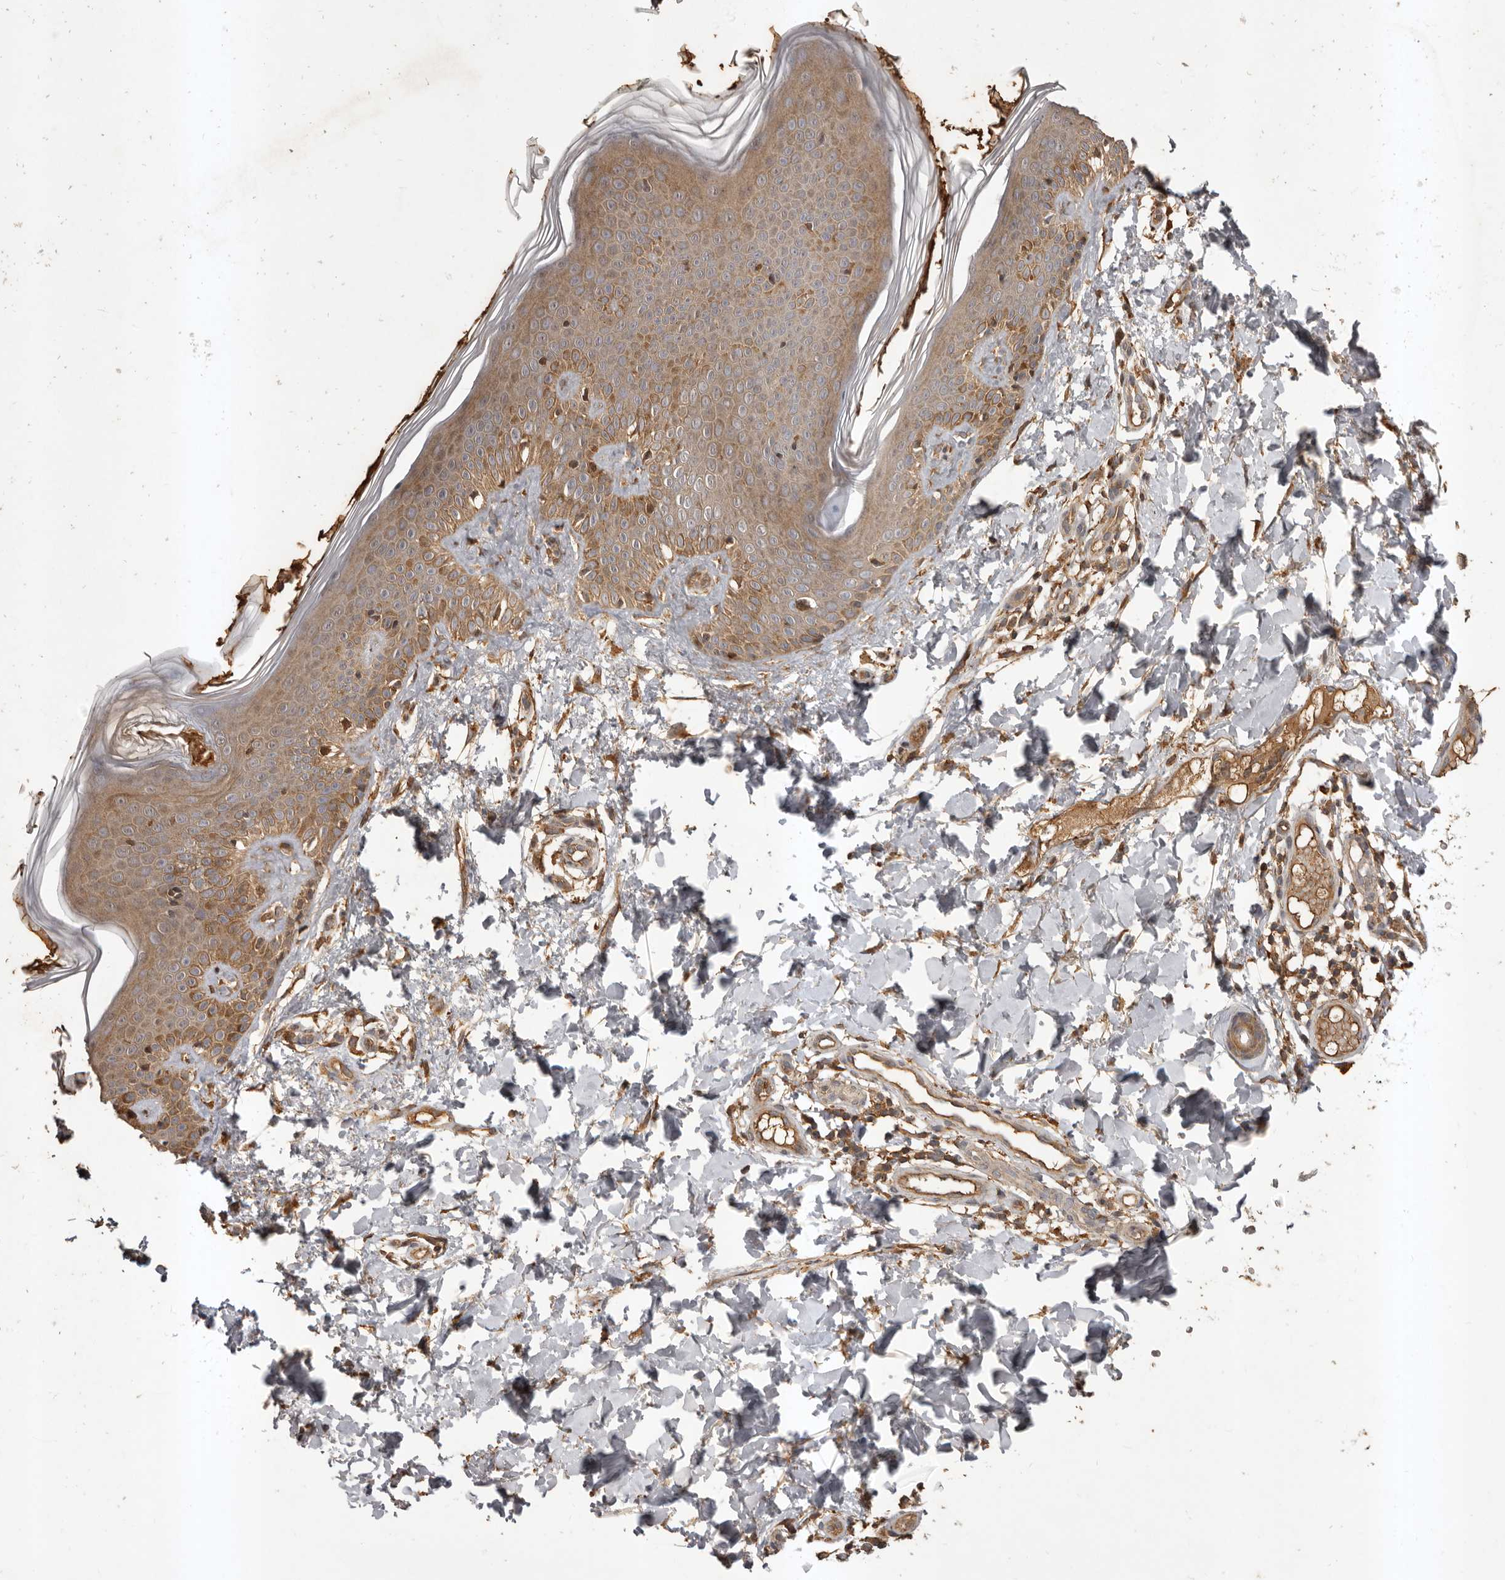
{"staining": {"intensity": "moderate", "quantity": ">75%", "location": "cytoplasmic/membranous"}, "tissue": "skin", "cell_type": "Fibroblasts", "image_type": "normal", "snomed": [{"axis": "morphology", "description": "Normal tissue, NOS"}, {"axis": "topography", "description": "Skin"}], "caption": "Fibroblasts exhibit medium levels of moderate cytoplasmic/membranous staining in about >75% of cells in normal skin.", "gene": "SLC22A3", "patient": {"sex": "male", "age": 37}}